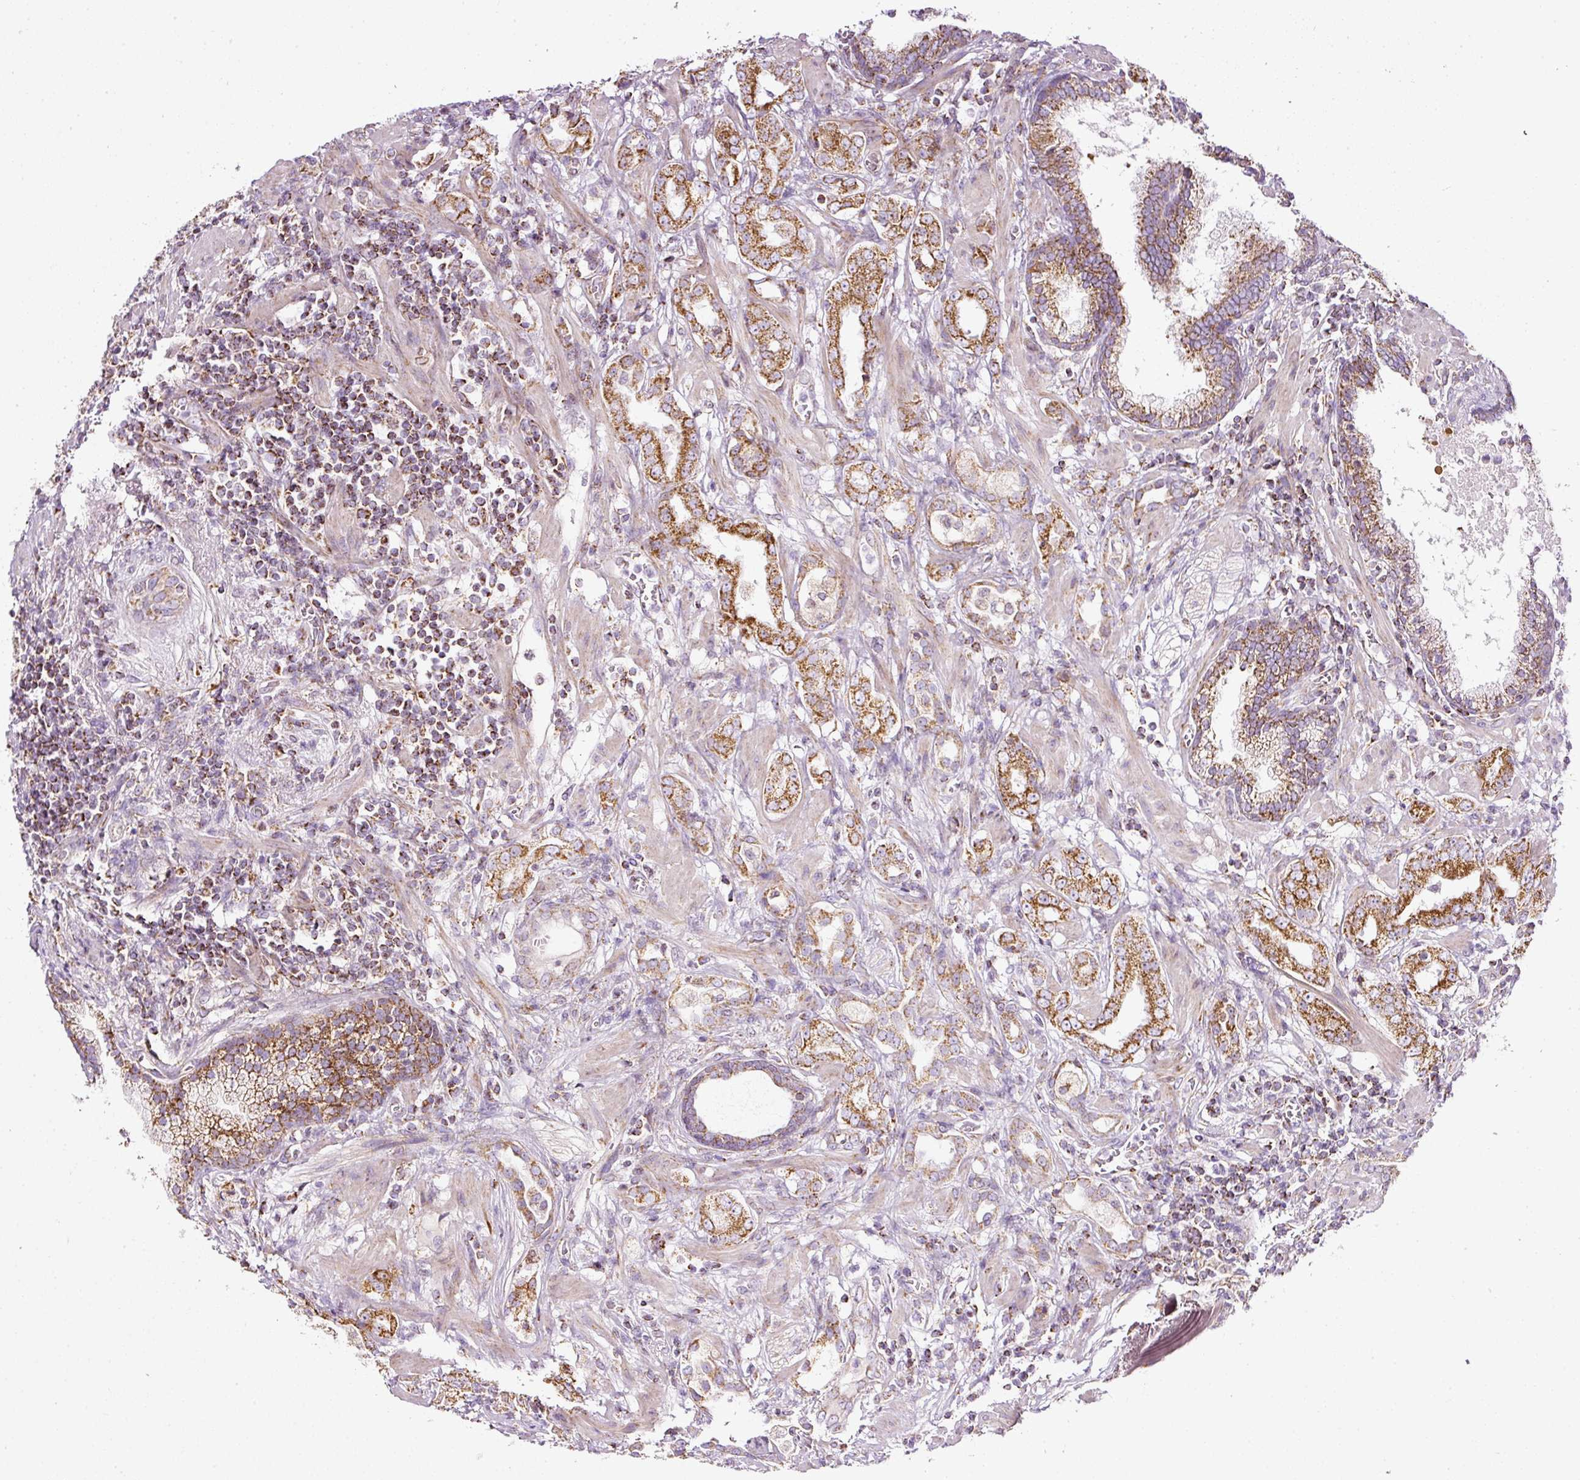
{"staining": {"intensity": "moderate", "quantity": ">75%", "location": "cytoplasmic/membranous"}, "tissue": "prostate cancer", "cell_type": "Tumor cells", "image_type": "cancer", "snomed": [{"axis": "morphology", "description": "Adenocarcinoma, High grade"}, {"axis": "topography", "description": "Prostate"}], "caption": "An image showing moderate cytoplasmic/membranous expression in approximately >75% of tumor cells in adenocarcinoma (high-grade) (prostate), as visualized by brown immunohistochemical staining.", "gene": "SDHA", "patient": {"sex": "male", "age": 63}}